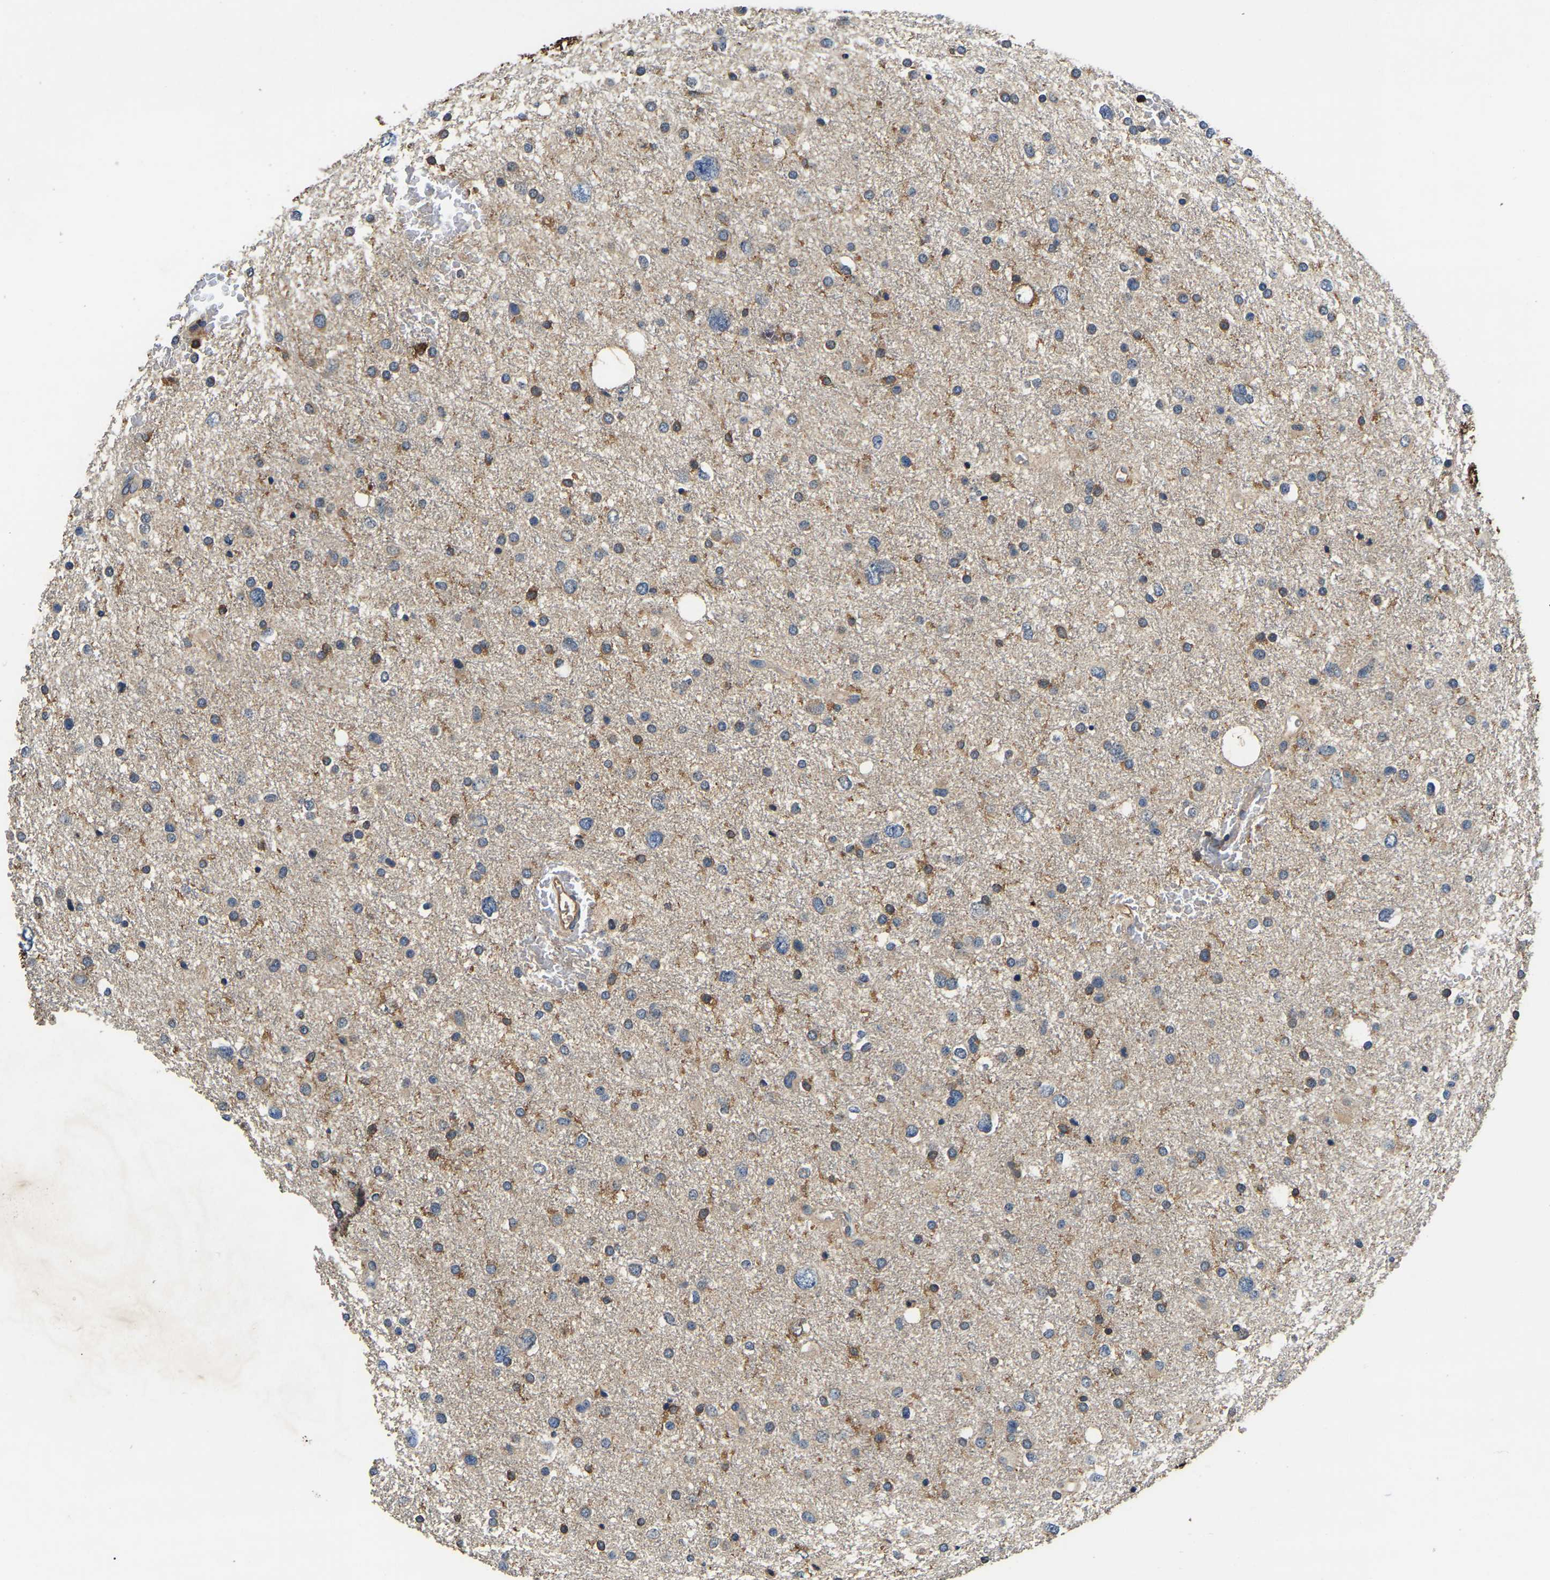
{"staining": {"intensity": "weak", "quantity": "25%-75%", "location": "cytoplasmic/membranous"}, "tissue": "glioma", "cell_type": "Tumor cells", "image_type": "cancer", "snomed": [{"axis": "morphology", "description": "Glioma, malignant, Low grade"}, {"axis": "topography", "description": "Brain"}], "caption": "Human glioma stained with a brown dye displays weak cytoplasmic/membranous positive expression in about 25%-75% of tumor cells.", "gene": "SMPD2", "patient": {"sex": "female", "age": 37}}